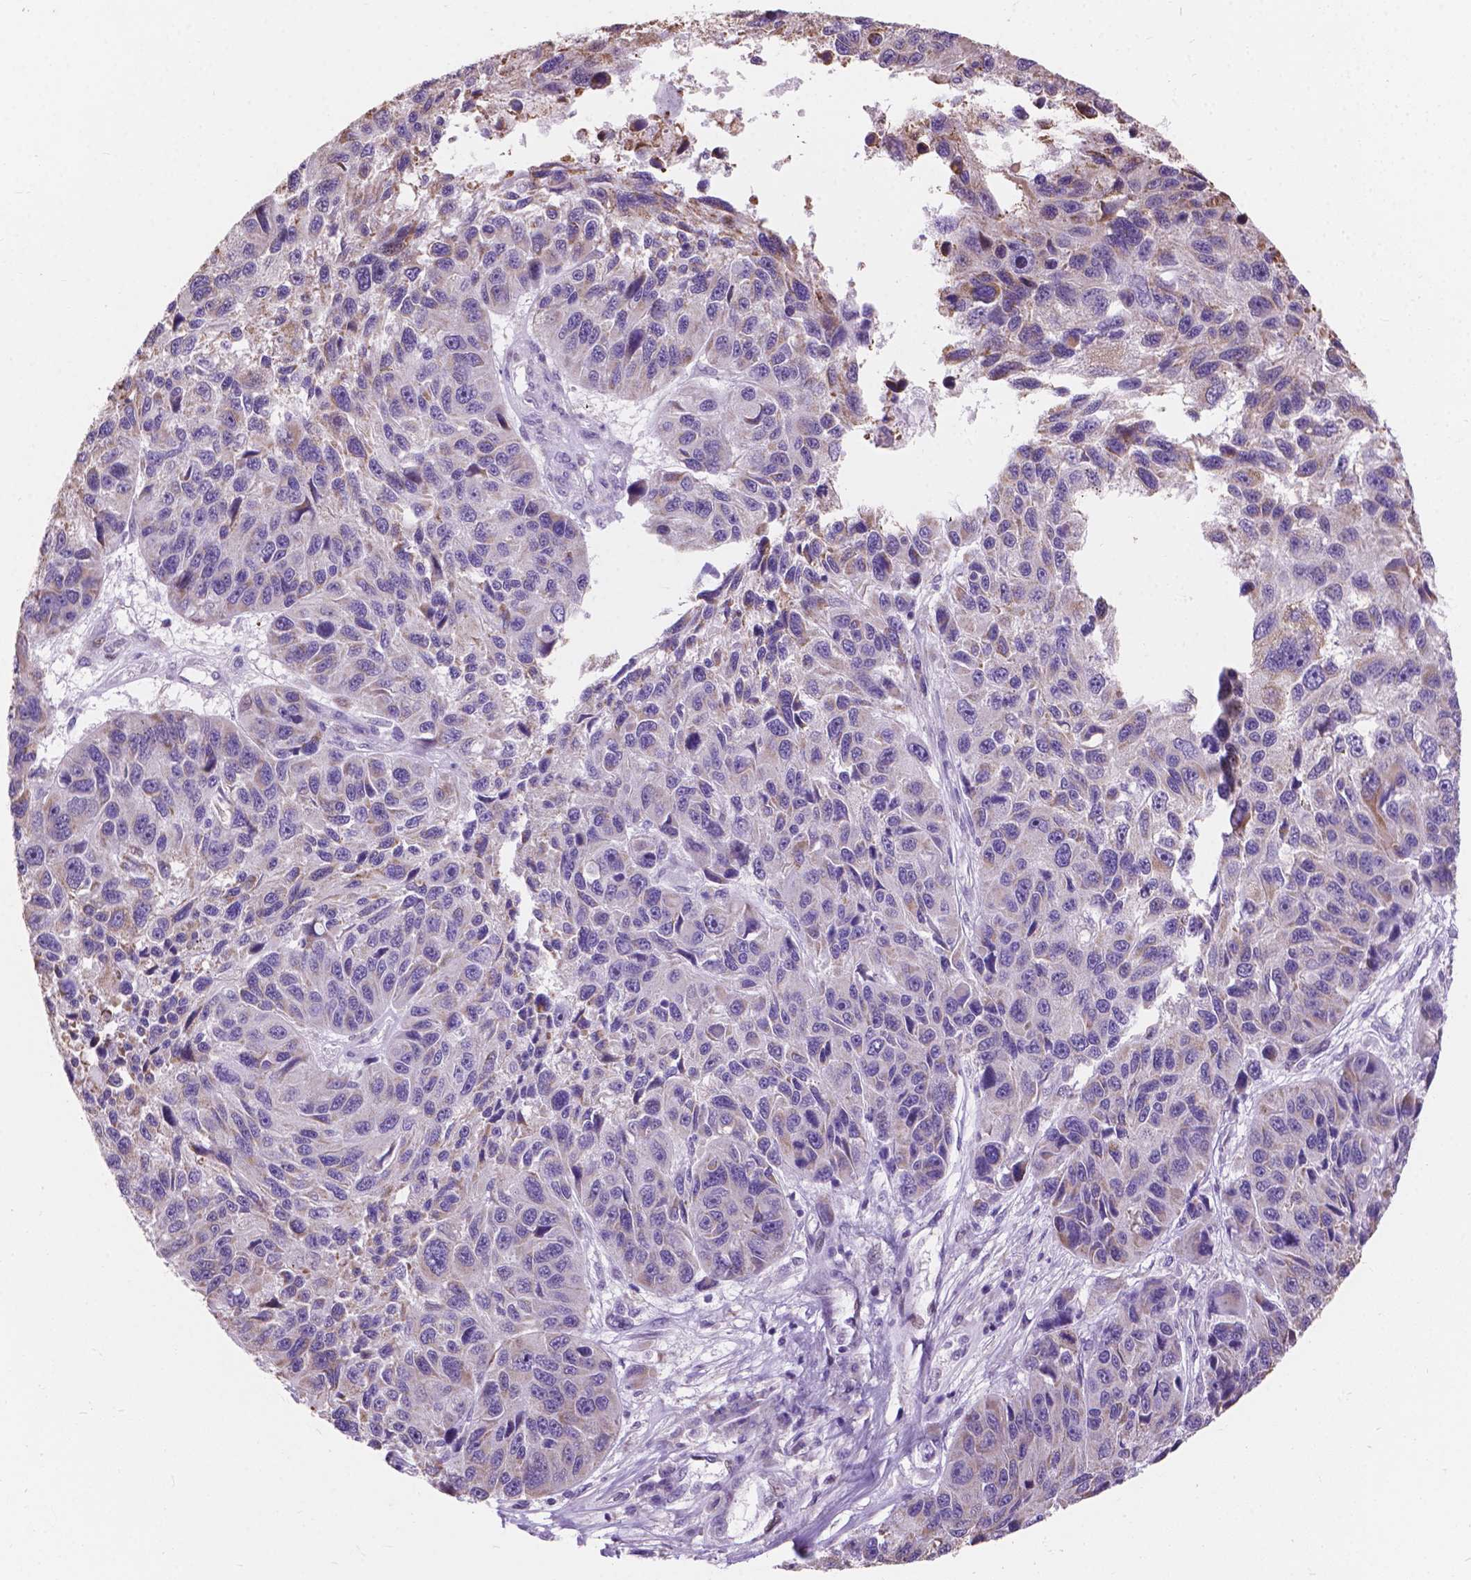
{"staining": {"intensity": "negative", "quantity": "none", "location": "none"}, "tissue": "melanoma", "cell_type": "Tumor cells", "image_type": "cancer", "snomed": [{"axis": "morphology", "description": "Malignant melanoma, NOS"}, {"axis": "topography", "description": "Skin"}], "caption": "The immunohistochemistry photomicrograph has no significant staining in tumor cells of melanoma tissue.", "gene": "MYH14", "patient": {"sex": "male", "age": 53}}